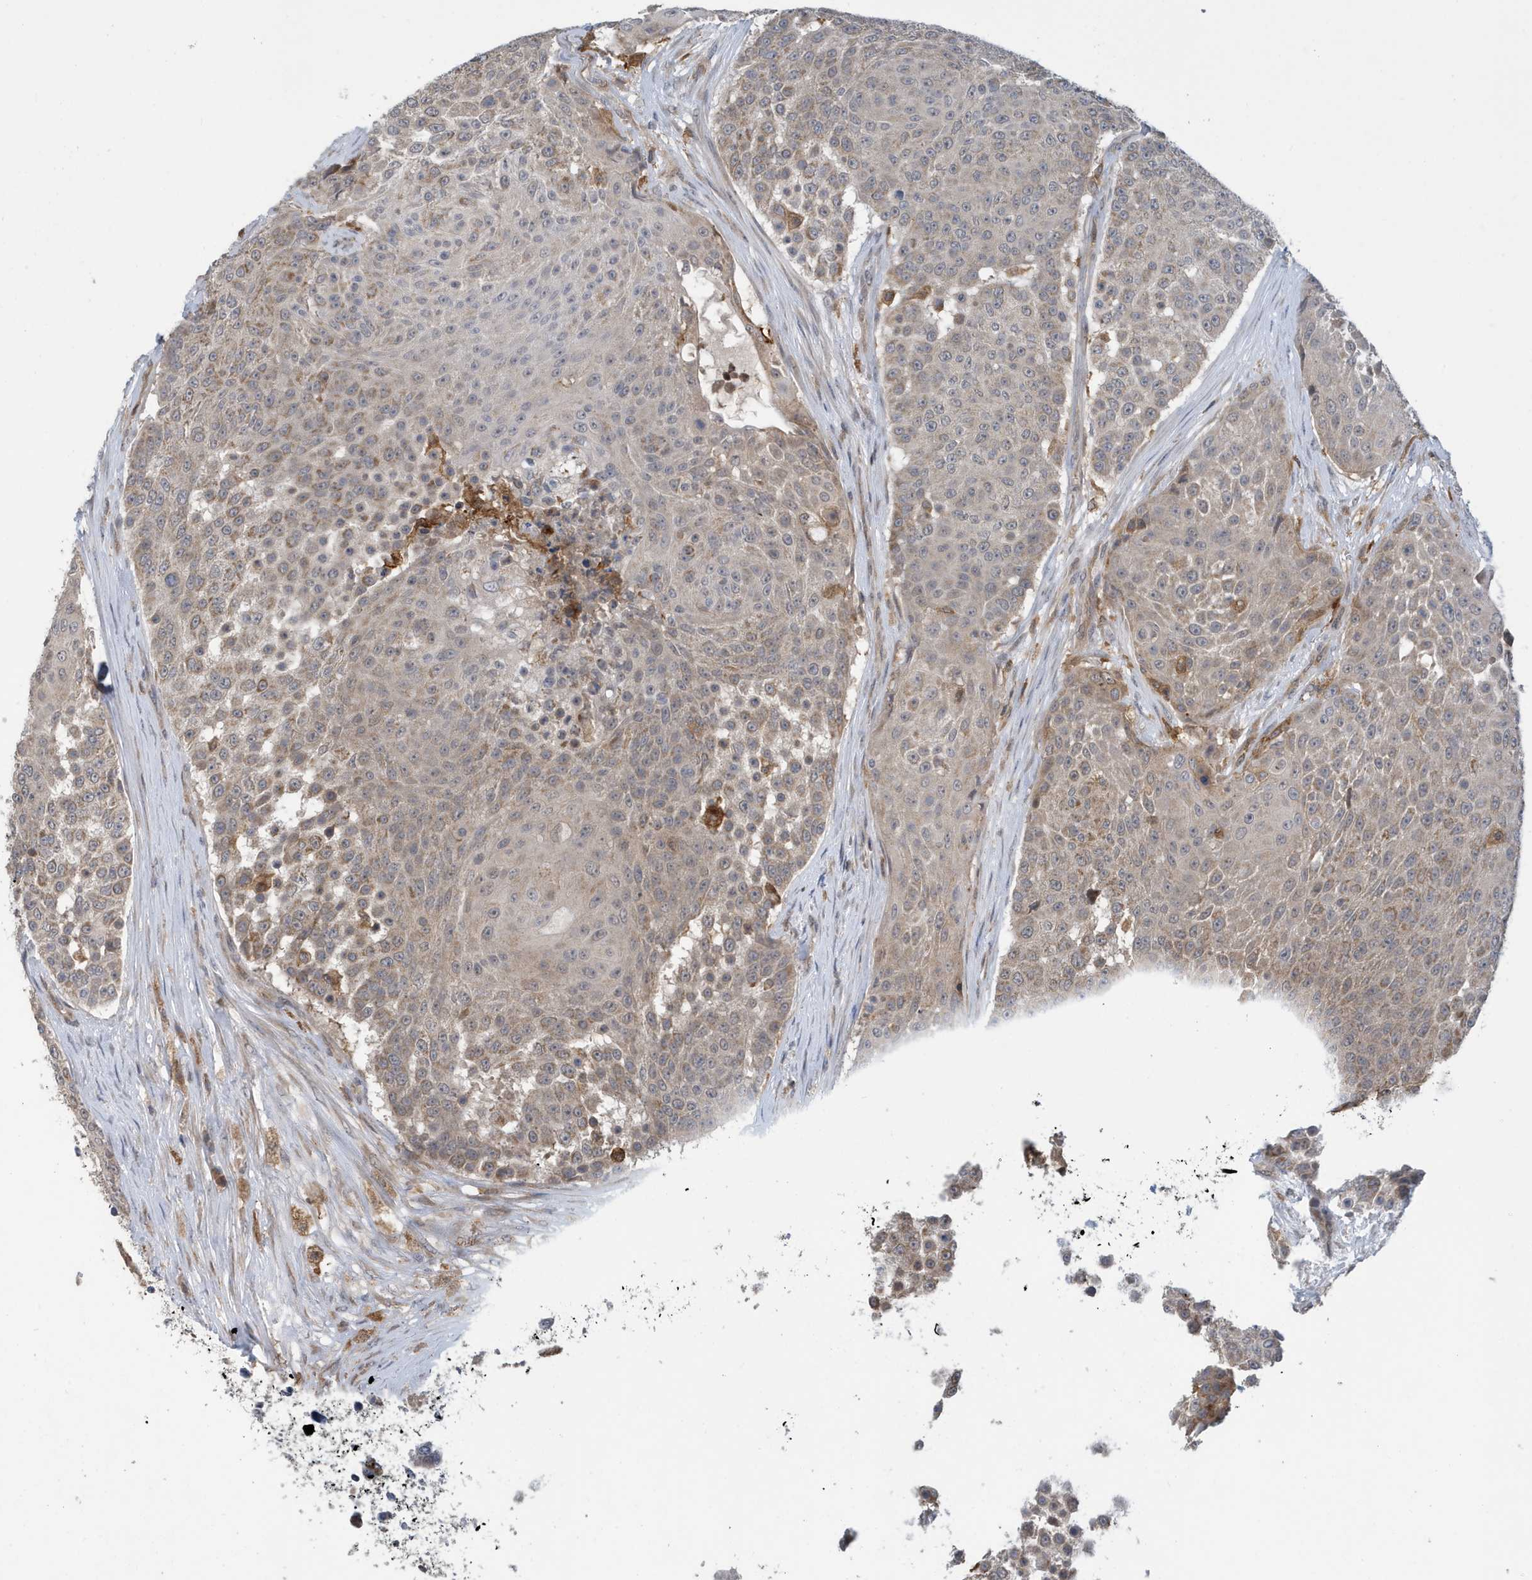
{"staining": {"intensity": "weak", "quantity": "<25%", "location": "cytoplasmic/membranous"}, "tissue": "urothelial cancer", "cell_type": "Tumor cells", "image_type": "cancer", "snomed": [{"axis": "morphology", "description": "Urothelial carcinoma, High grade"}, {"axis": "topography", "description": "Urinary bladder"}], "caption": "The histopathology image shows no significant expression in tumor cells of urothelial carcinoma (high-grade). (DAB (3,3'-diaminobenzidine) IHC visualized using brightfield microscopy, high magnification).", "gene": "NSUN3", "patient": {"sex": "female", "age": 63}}